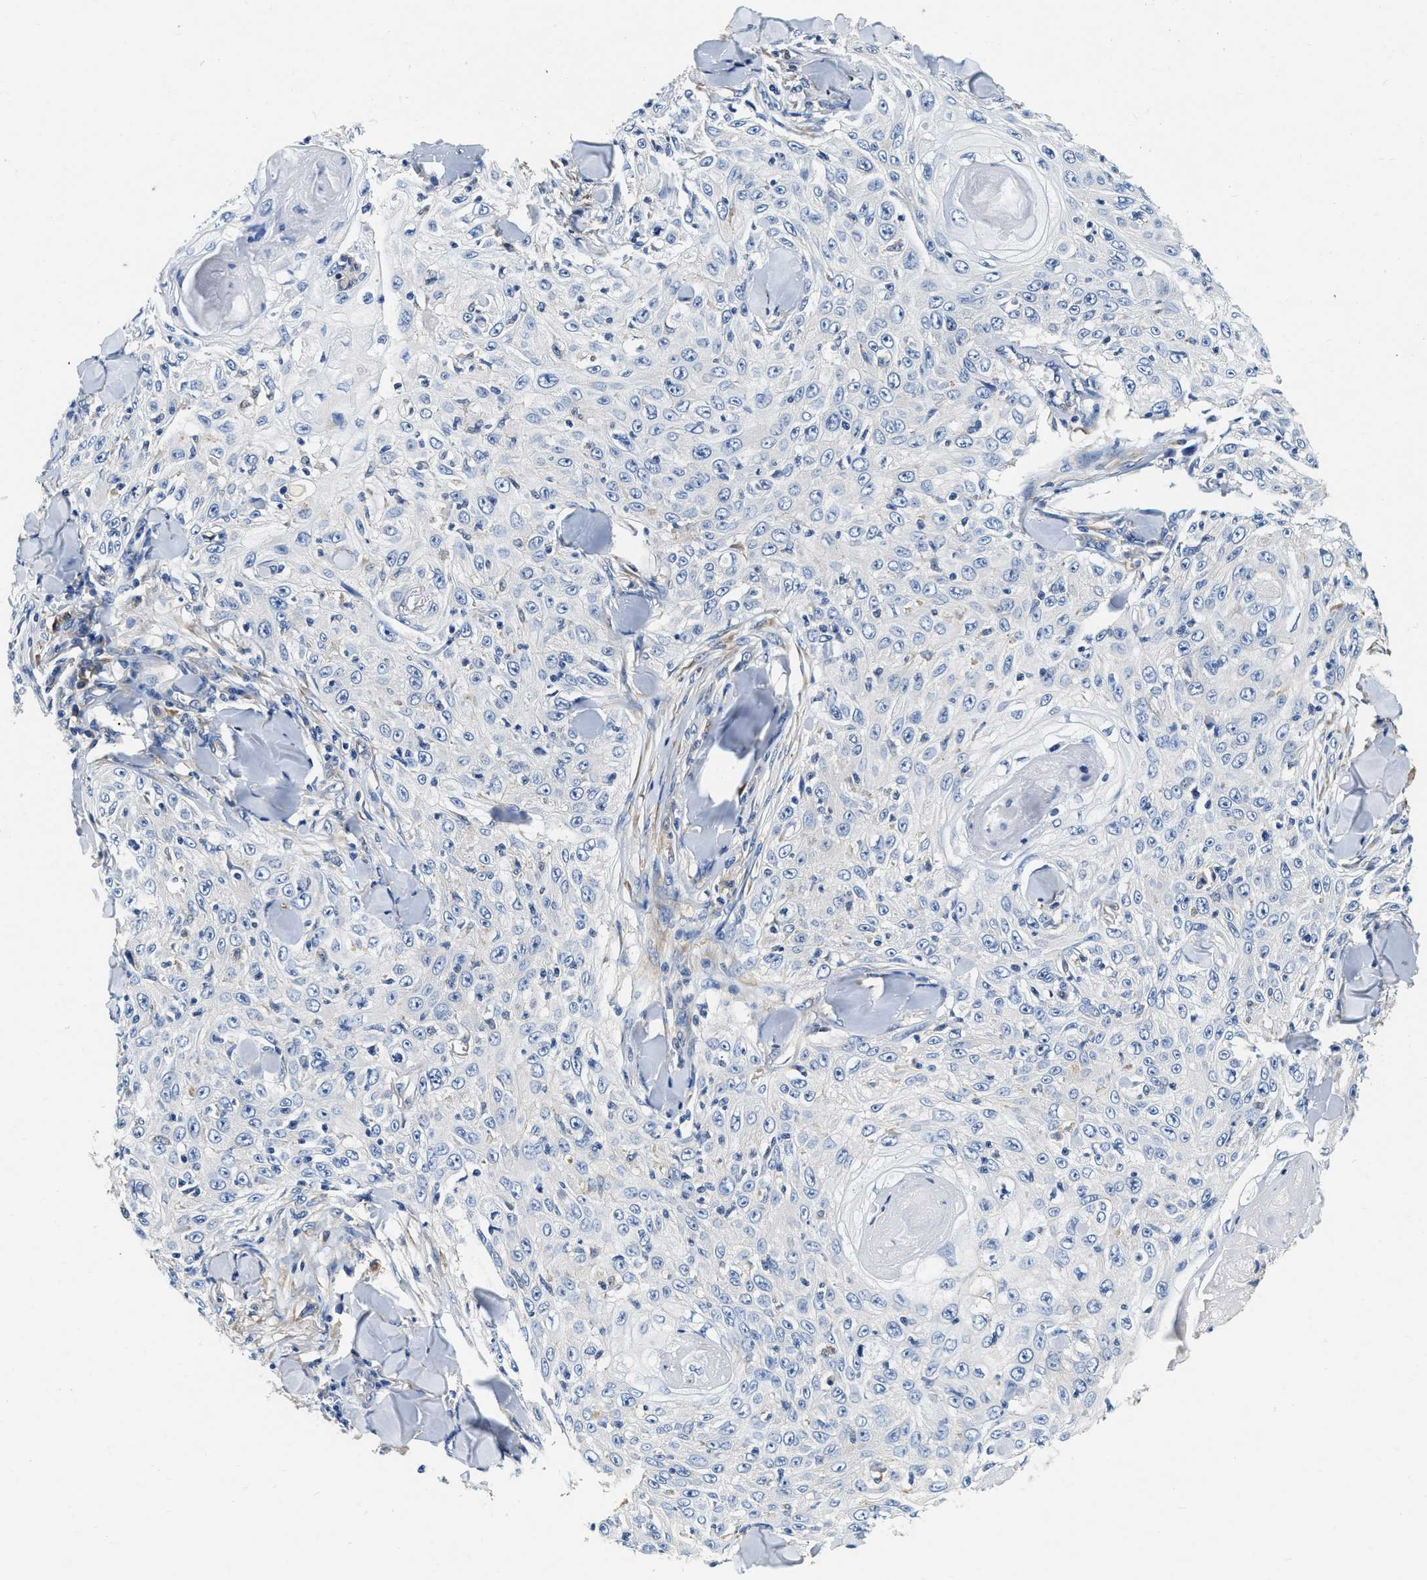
{"staining": {"intensity": "negative", "quantity": "none", "location": "none"}, "tissue": "skin cancer", "cell_type": "Tumor cells", "image_type": "cancer", "snomed": [{"axis": "morphology", "description": "Squamous cell carcinoma, NOS"}, {"axis": "topography", "description": "Skin"}], "caption": "Tumor cells show no significant protein staining in skin cancer.", "gene": "EIF2AK2", "patient": {"sex": "male", "age": 86}}